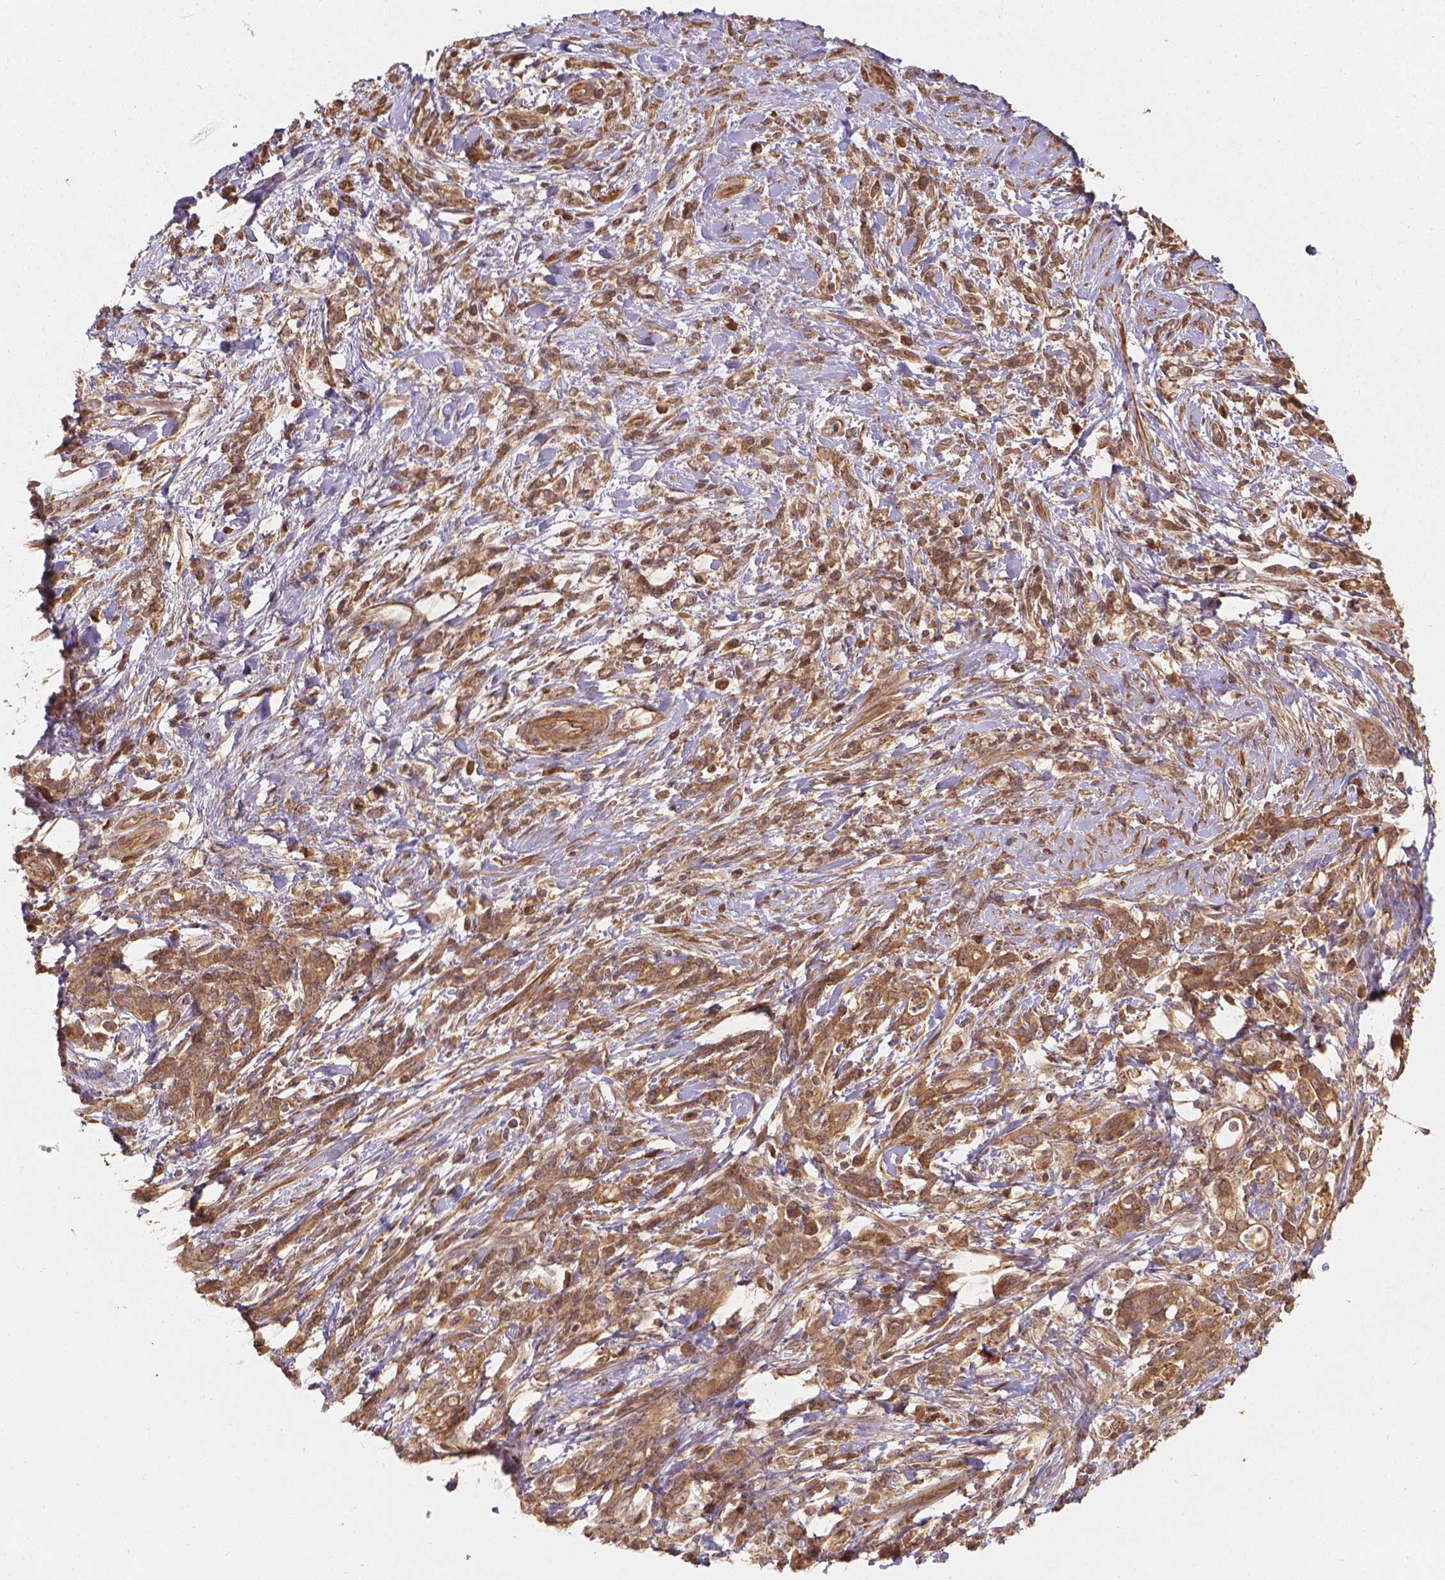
{"staining": {"intensity": "moderate", "quantity": ">75%", "location": "cytoplasmic/membranous"}, "tissue": "stomach cancer", "cell_type": "Tumor cells", "image_type": "cancer", "snomed": [{"axis": "morphology", "description": "Adenocarcinoma, NOS"}, {"axis": "topography", "description": "Stomach"}], "caption": "DAB (3,3'-diaminobenzidine) immunohistochemical staining of human stomach cancer reveals moderate cytoplasmic/membranous protein positivity in about >75% of tumor cells. The protein of interest is shown in brown color, while the nuclei are stained blue.", "gene": "XPR1", "patient": {"sex": "female", "age": 57}}